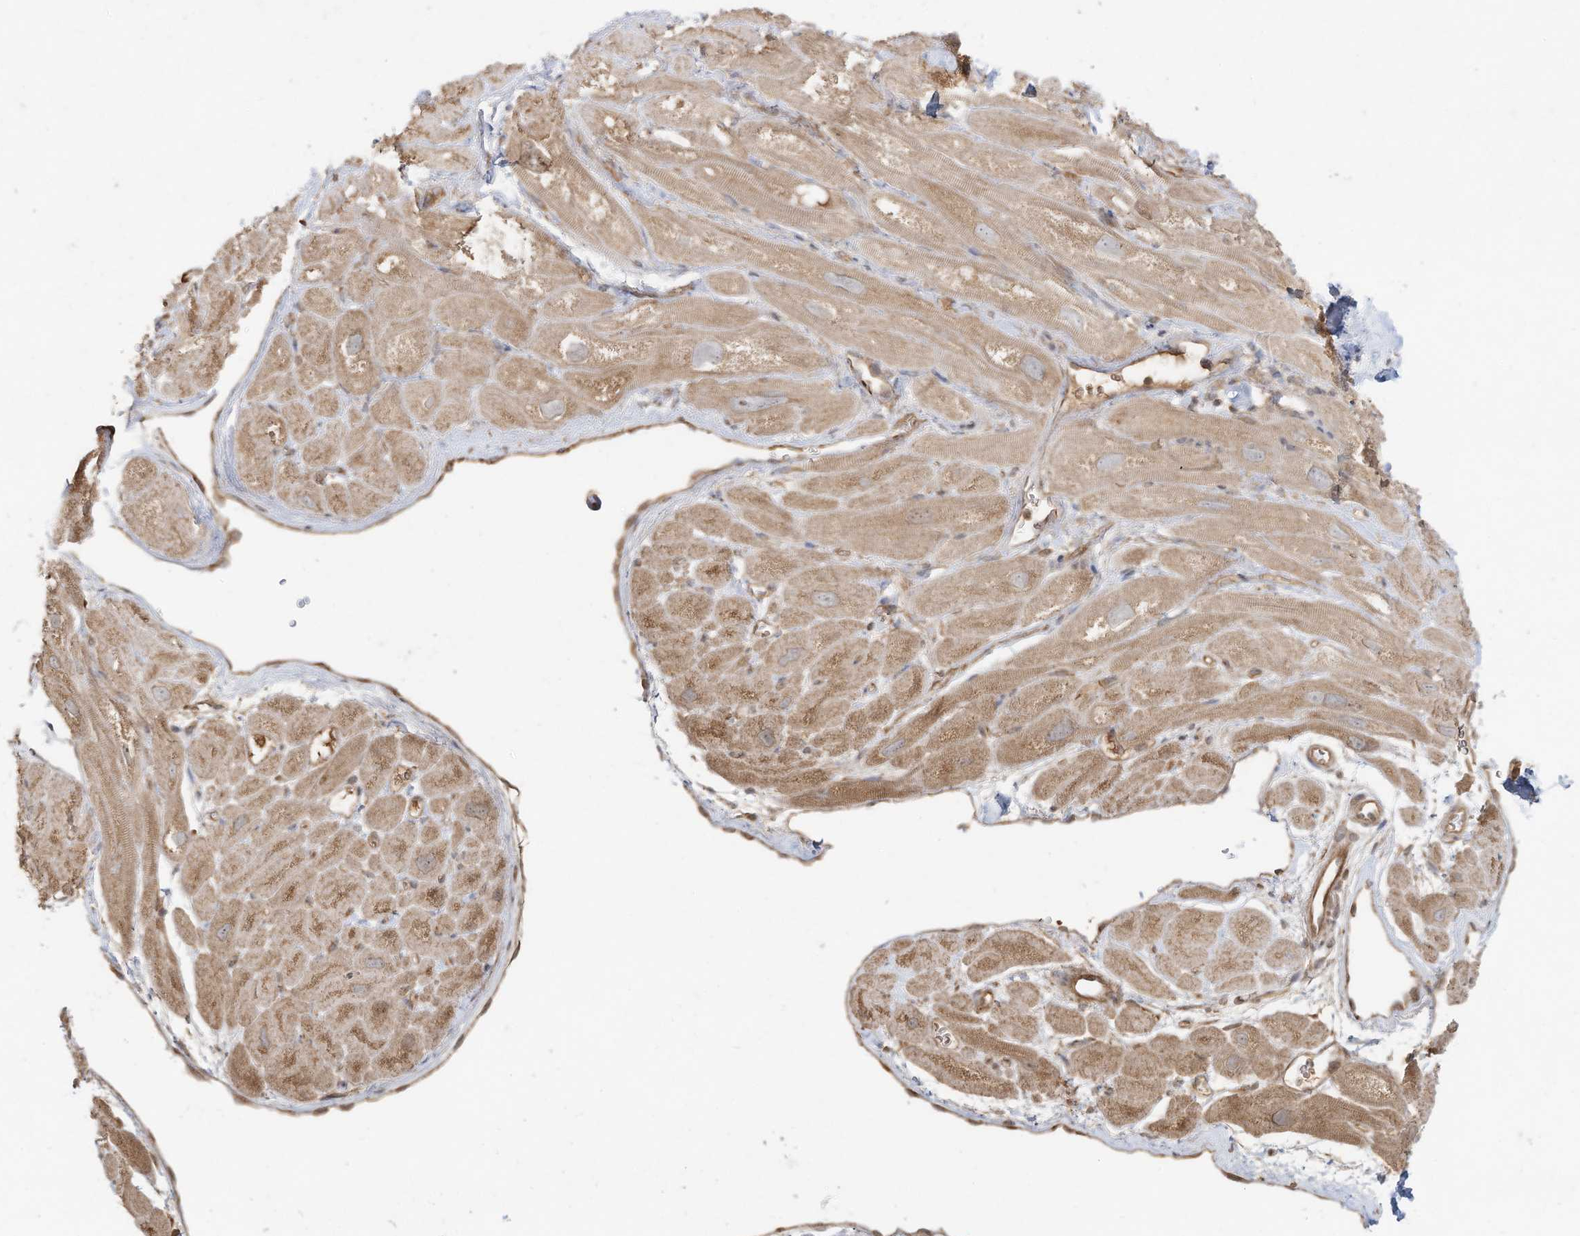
{"staining": {"intensity": "moderate", "quantity": "25%-75%", "location": "cytoplasmic/membranous"}, "tissue": "heart muscle", "cell_type": "Cardiomyocytes", "image_type": "normal", "snomed": [{"axis": "morphology", "description": "Normal tissue, NOS"}, {"axis": "topography", "description": "Heart"}], "caption": "Immunohistochemical staining of unremarkable human heart muscle reveals medium levels of moderate cytoplasmic/membranous staining in about 25%-75% of cardiomyocytes. The staining was performed using DAB (3,3'-diaminobenzidine), with brown indicating positive protein expression. Nuclei are stained blue with hematoxylin.", "gene": "DYNC1I2", "patient": {"sex": "male", "age": 49}}